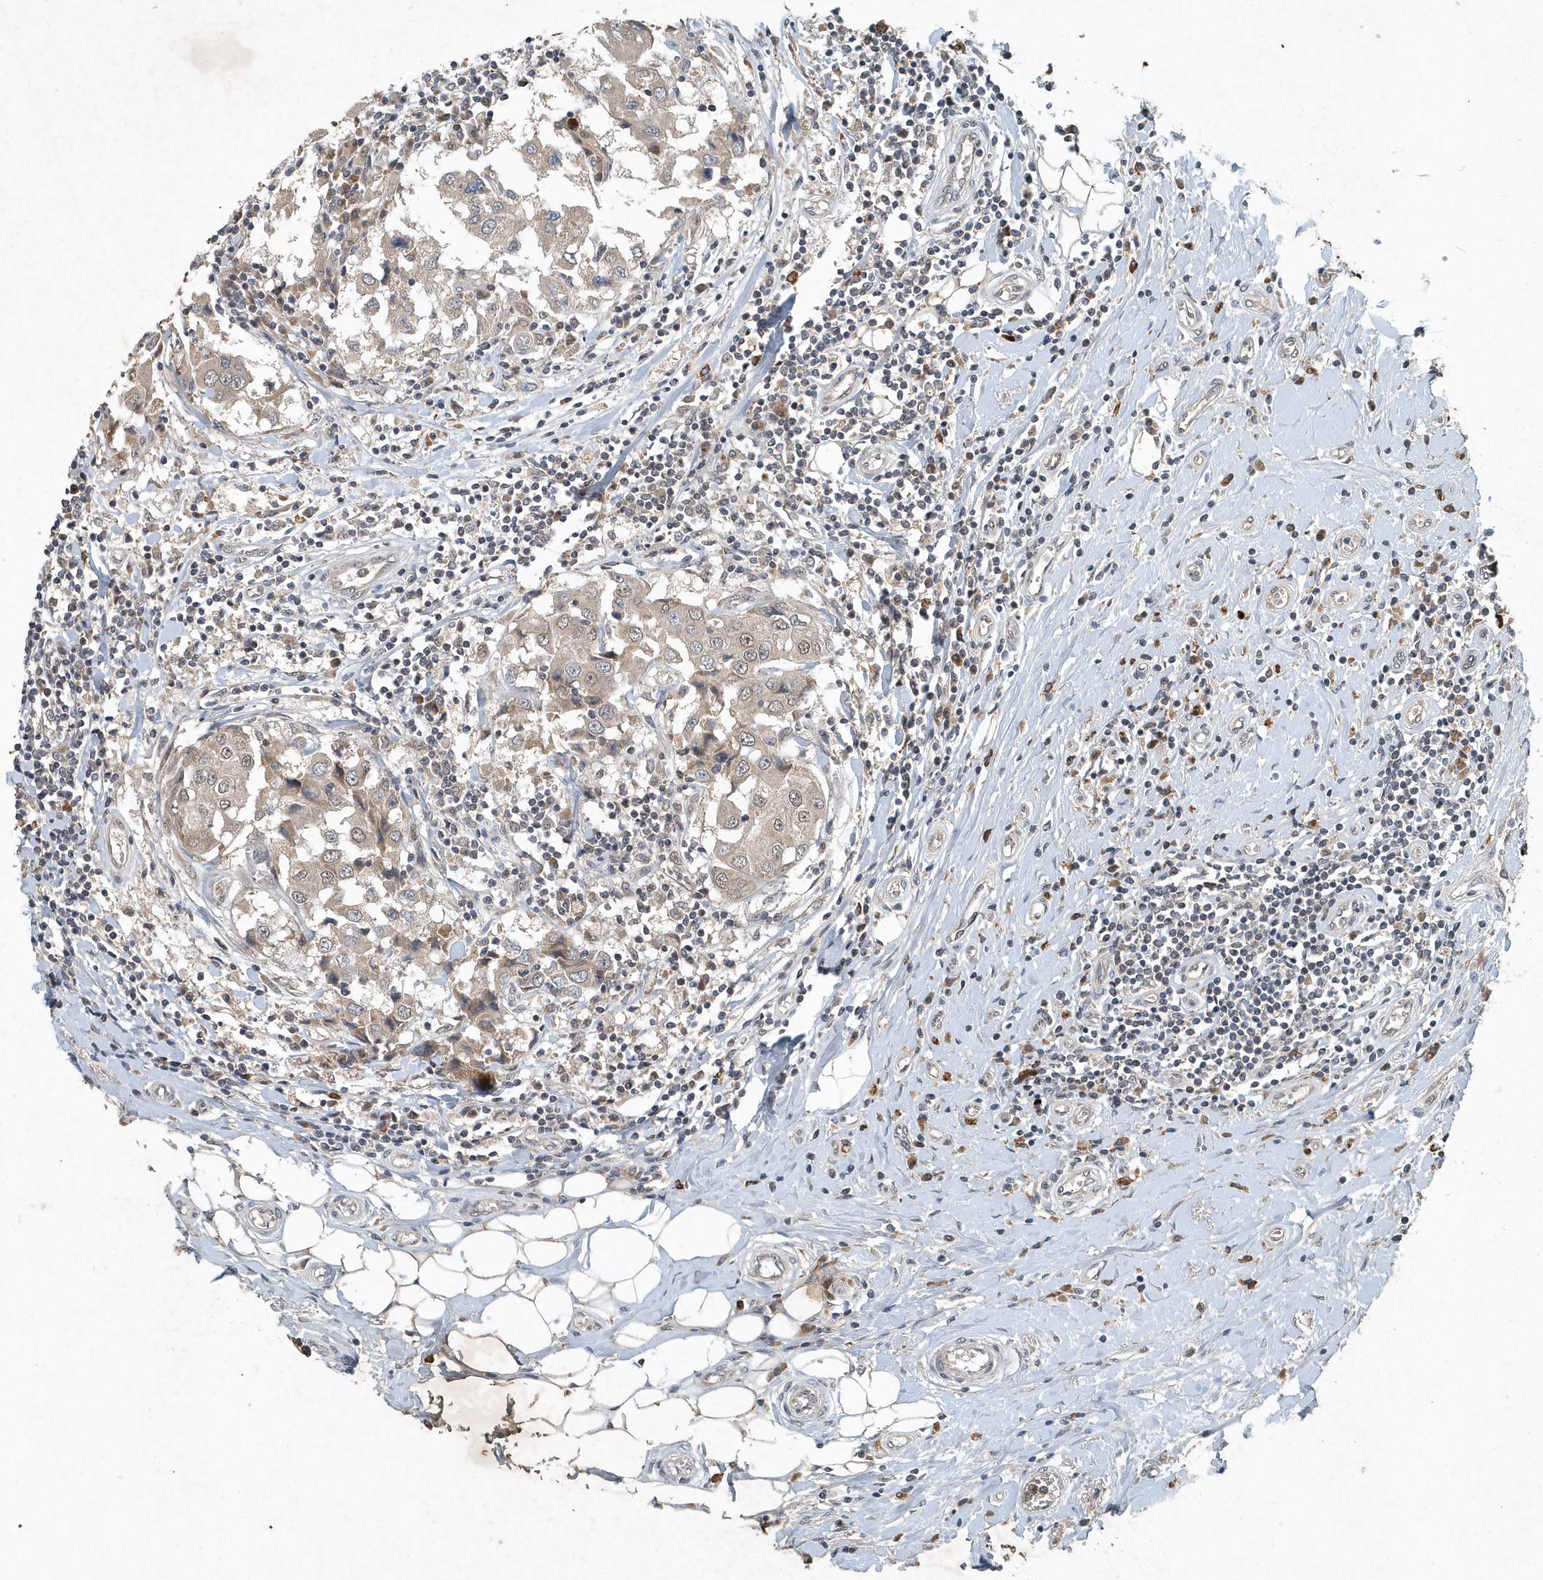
{"staining": {"intensity": "weak", "quantity": ">75%", "location": "cytoplasmic/membranous"}, "tissue": "breast cancer", "cell_type": "Tumor cells", "image_type": "cancer", "snomed": [{"axis": "morphology", "description": "Duct carcinoma"}, {"axis": "topography", "description": "Breast"}], "caption": "IHC (DAB) staining of human breast cancer (infiltrating ductal carcinoma) reveals weak cytoplasmic/membranous protein positivity in approximately >75% of tumor cells.", "gene": "SCFD2", "patient": {"sex": "female", "age": 27}}